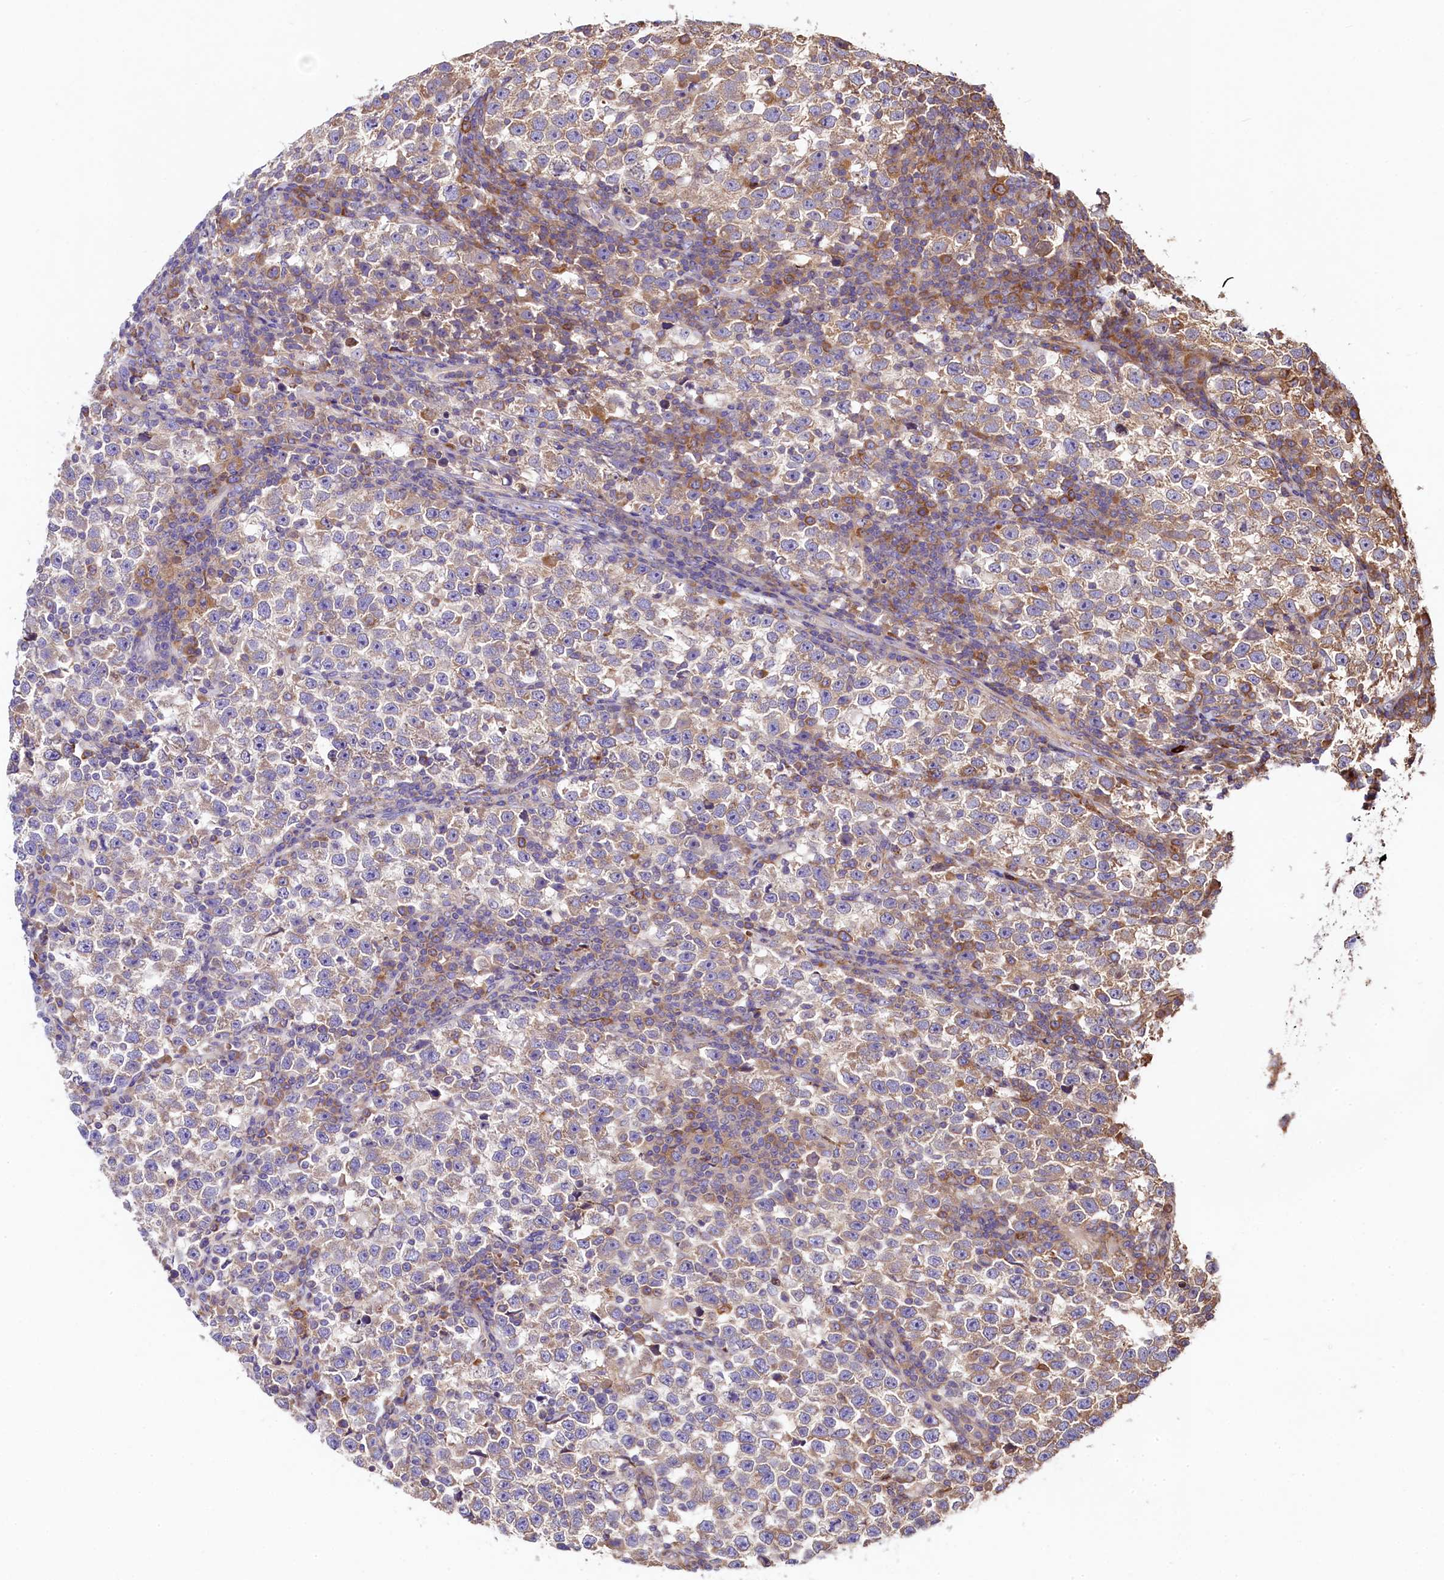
{"staining": {"intensity": "weak", "quantity": "25%-75%", "location": "cytoplasmic/membranous"}, "tissue": "testis cancer", "cell_type": "Tumor cells", "image_type": "cancer", "snomed": [{"axis": "morphology", "description": "Normal tissue, NOS"}, {"axis": "morphology", "description": "Seminoma, NOS"}, {"axis": "topography", "description": "Testis"}], "caption": "Immunohistochemical staining of human testis cancer (seminoma) displays low levels of weak cytoplasmic/membranous staining in about 25%-75% of tumor cells.", "gene": "KLHDC4", "patient": {"sex": "male", "age": 43}}